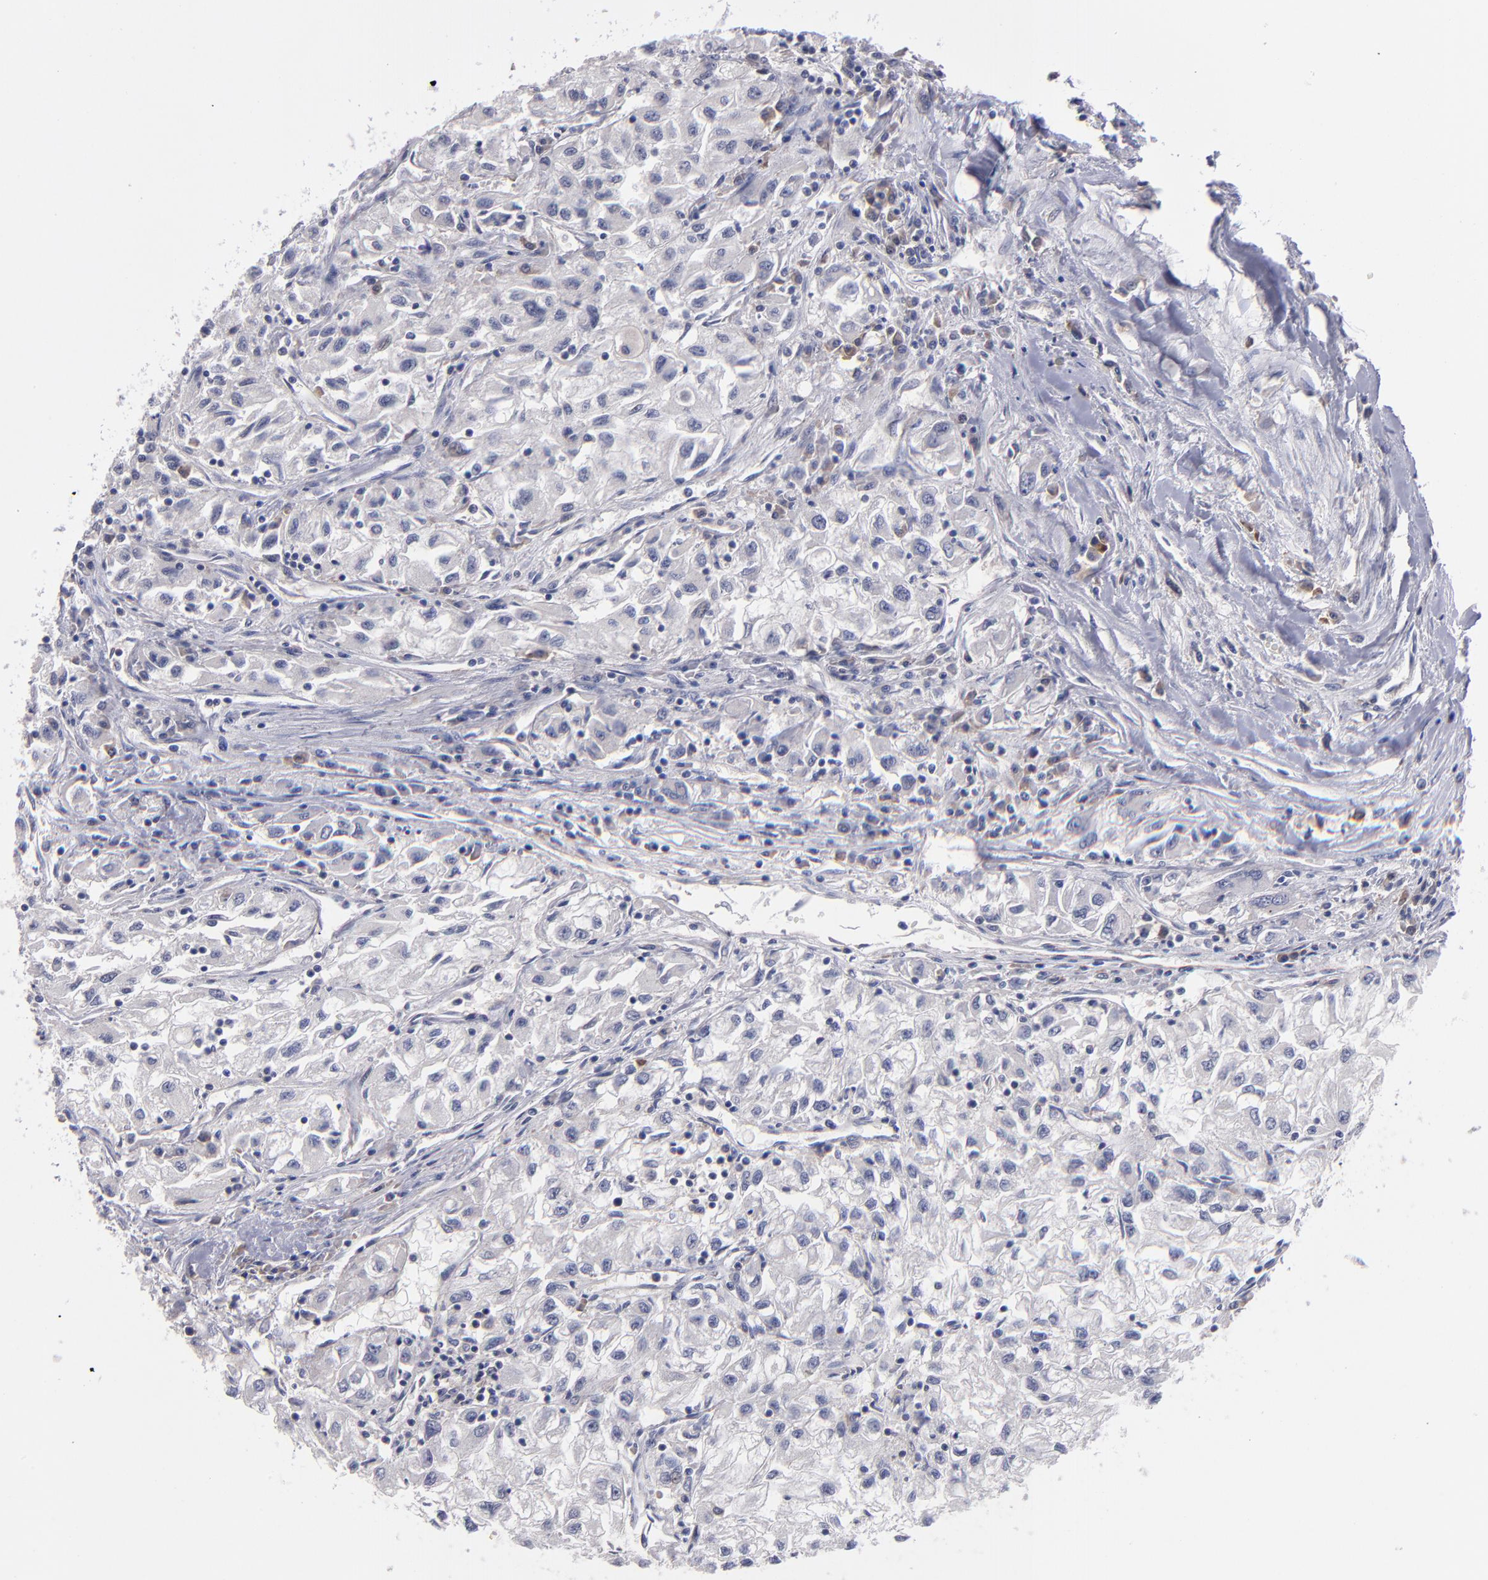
{"staining": {"intensity": "negative", "quantity": "none", "location": "none"}, "tissue": "renal cancer", "cell_type": "Tumor cells", "image_type": "cancer", "snomed": [{"axis": "morphology", "description": "Adenocarcinoma, NOS"}, {"axis": "topography", "description": "Kidney"}], "caption": "There is no significant expression in tumor cells of renal adenocarcinoma. The staining was performed using DAB to visualize the protein expression in brown, while the nuclei were stained in blue with hematoxylin (Magnification: 20x).", "gene": "EIF3L", "patient": {"sex": "male", "age": 59}}